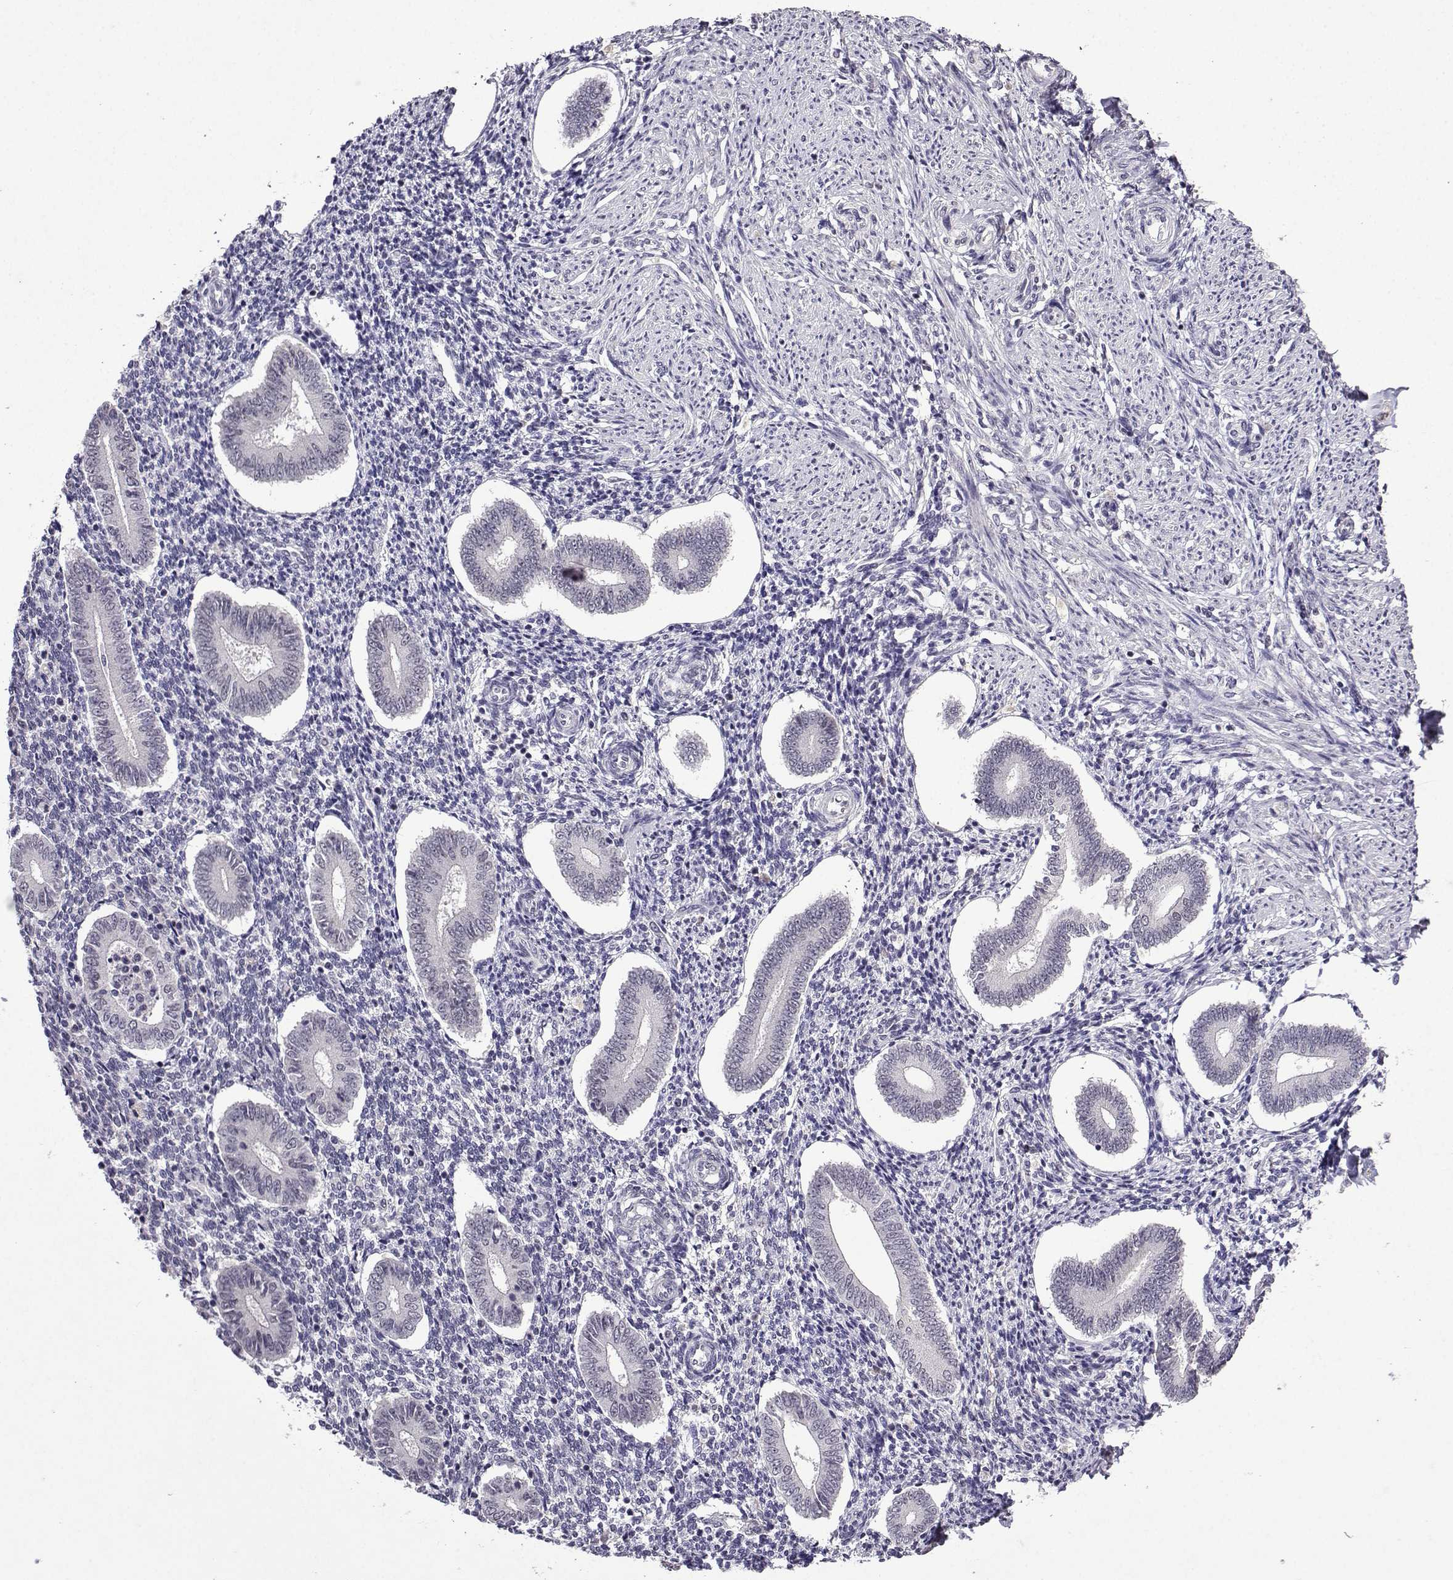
{"staining": {"intensity": "negative", "quantity": "none", "location": "none"}, "tissue": "endometrium", "cell_type": "Cells in endometrial stroma", "image_type": "normal", "snomed": [{"axis": "morphology", "description": "Normal tissue, NOS"}, {"axis": "topography", "description": "Endometrium"}], "caption": "This is a image of immunohistochemistry (IHC) staining of normal endometrium, which shows no expression in cells in endometrial stroma. (Immunohistochemistry, brightfield microscopy, high magnification).", "gene": "CCL28", "patient": {"sex": "female", "age": 40}}